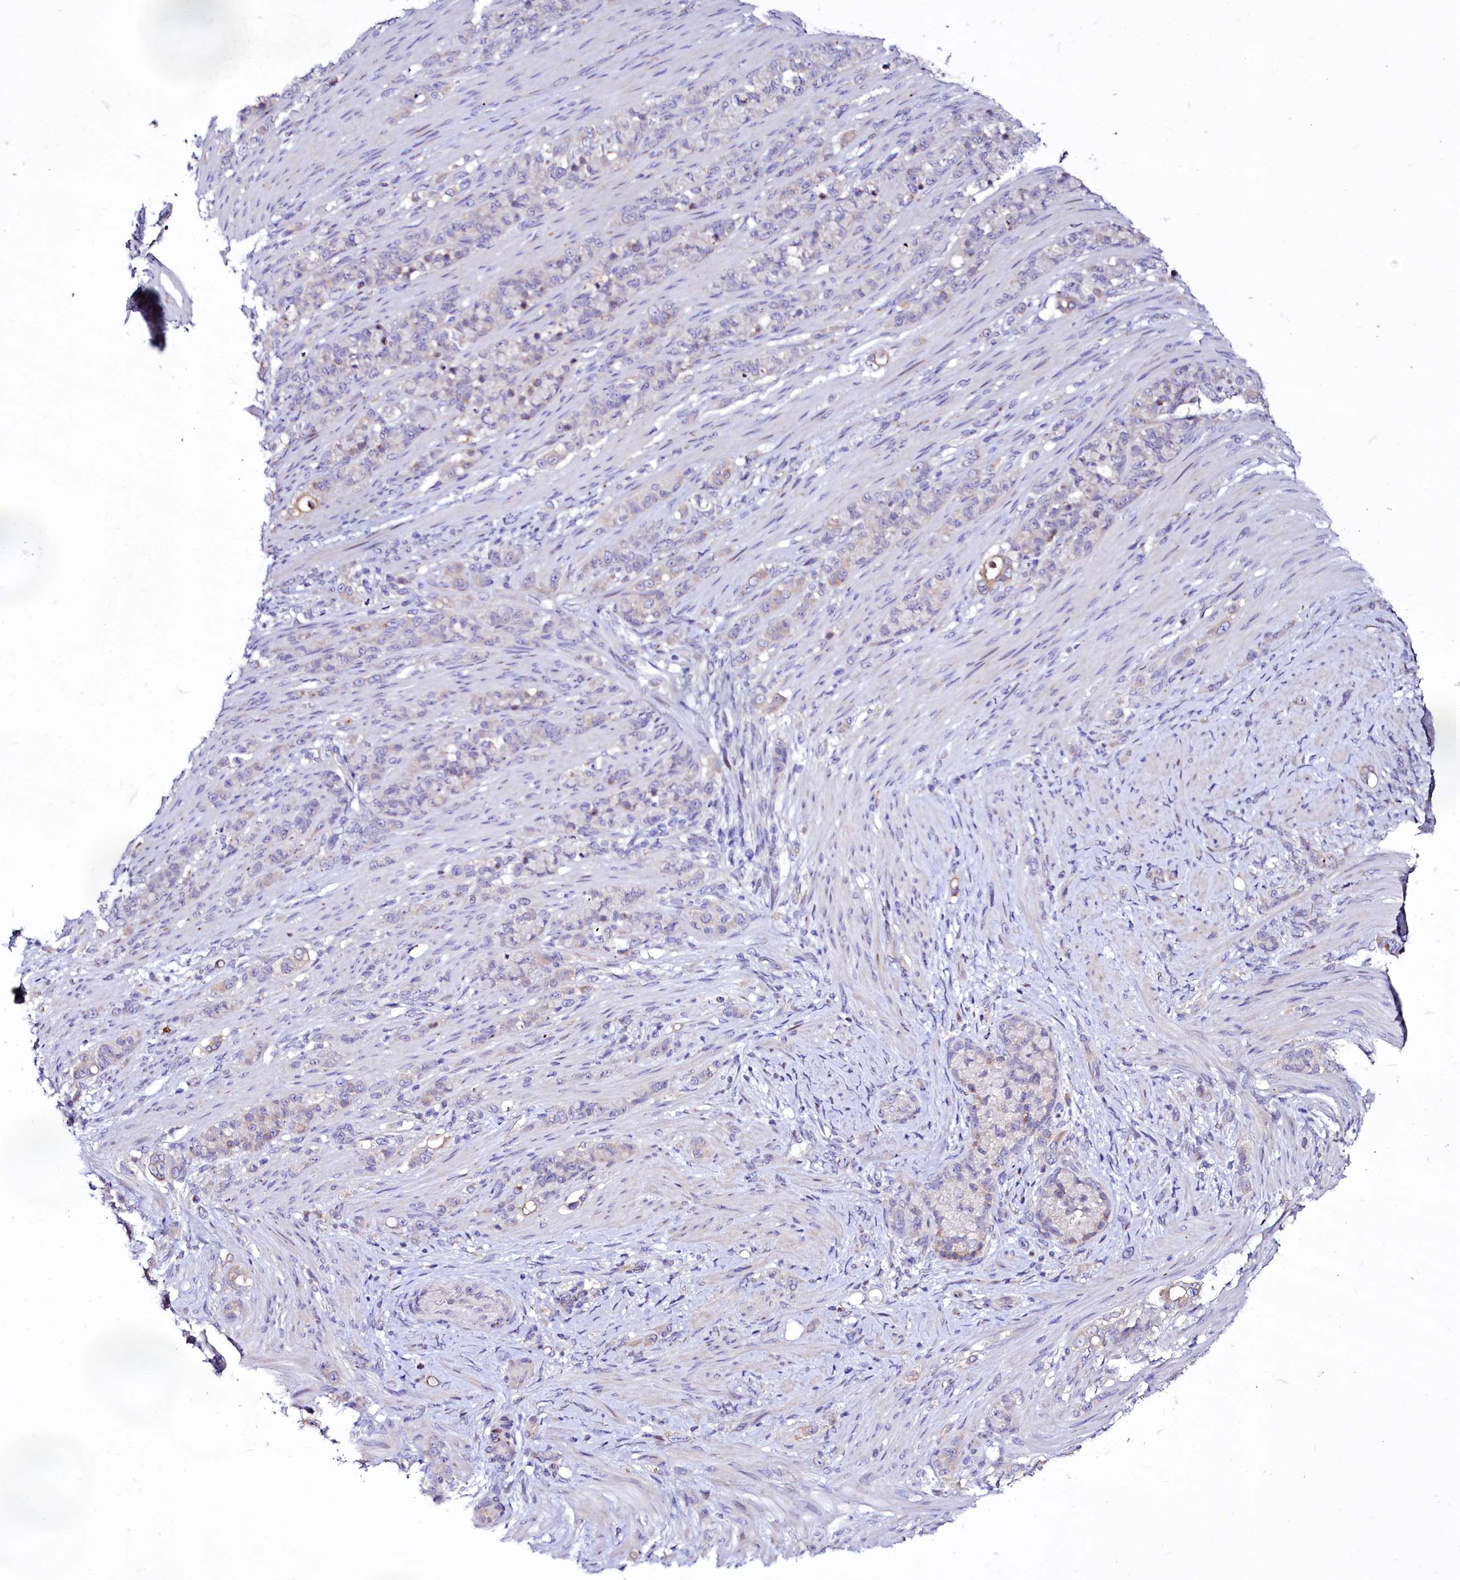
{"staining": {"intensity": "negative", "quantity": "none", "location": "none"}, "tissue": "stomach cancer", "cell_type": "Tumor cells", "image_type": "cancer", "snomed": [{"axis": "morphology", "description": "Adenocarcinoma, NOS"}, {"axis": "topography", "description": "Stomach"}], "caption": "A high-resolution micrograph shows IHC staining of stomach cancer (adenocarcinoma), which shows no significant staining in tumor cells.", "gene": "ZC3H12C", "patient": {"sex": "female", "age": 79}}